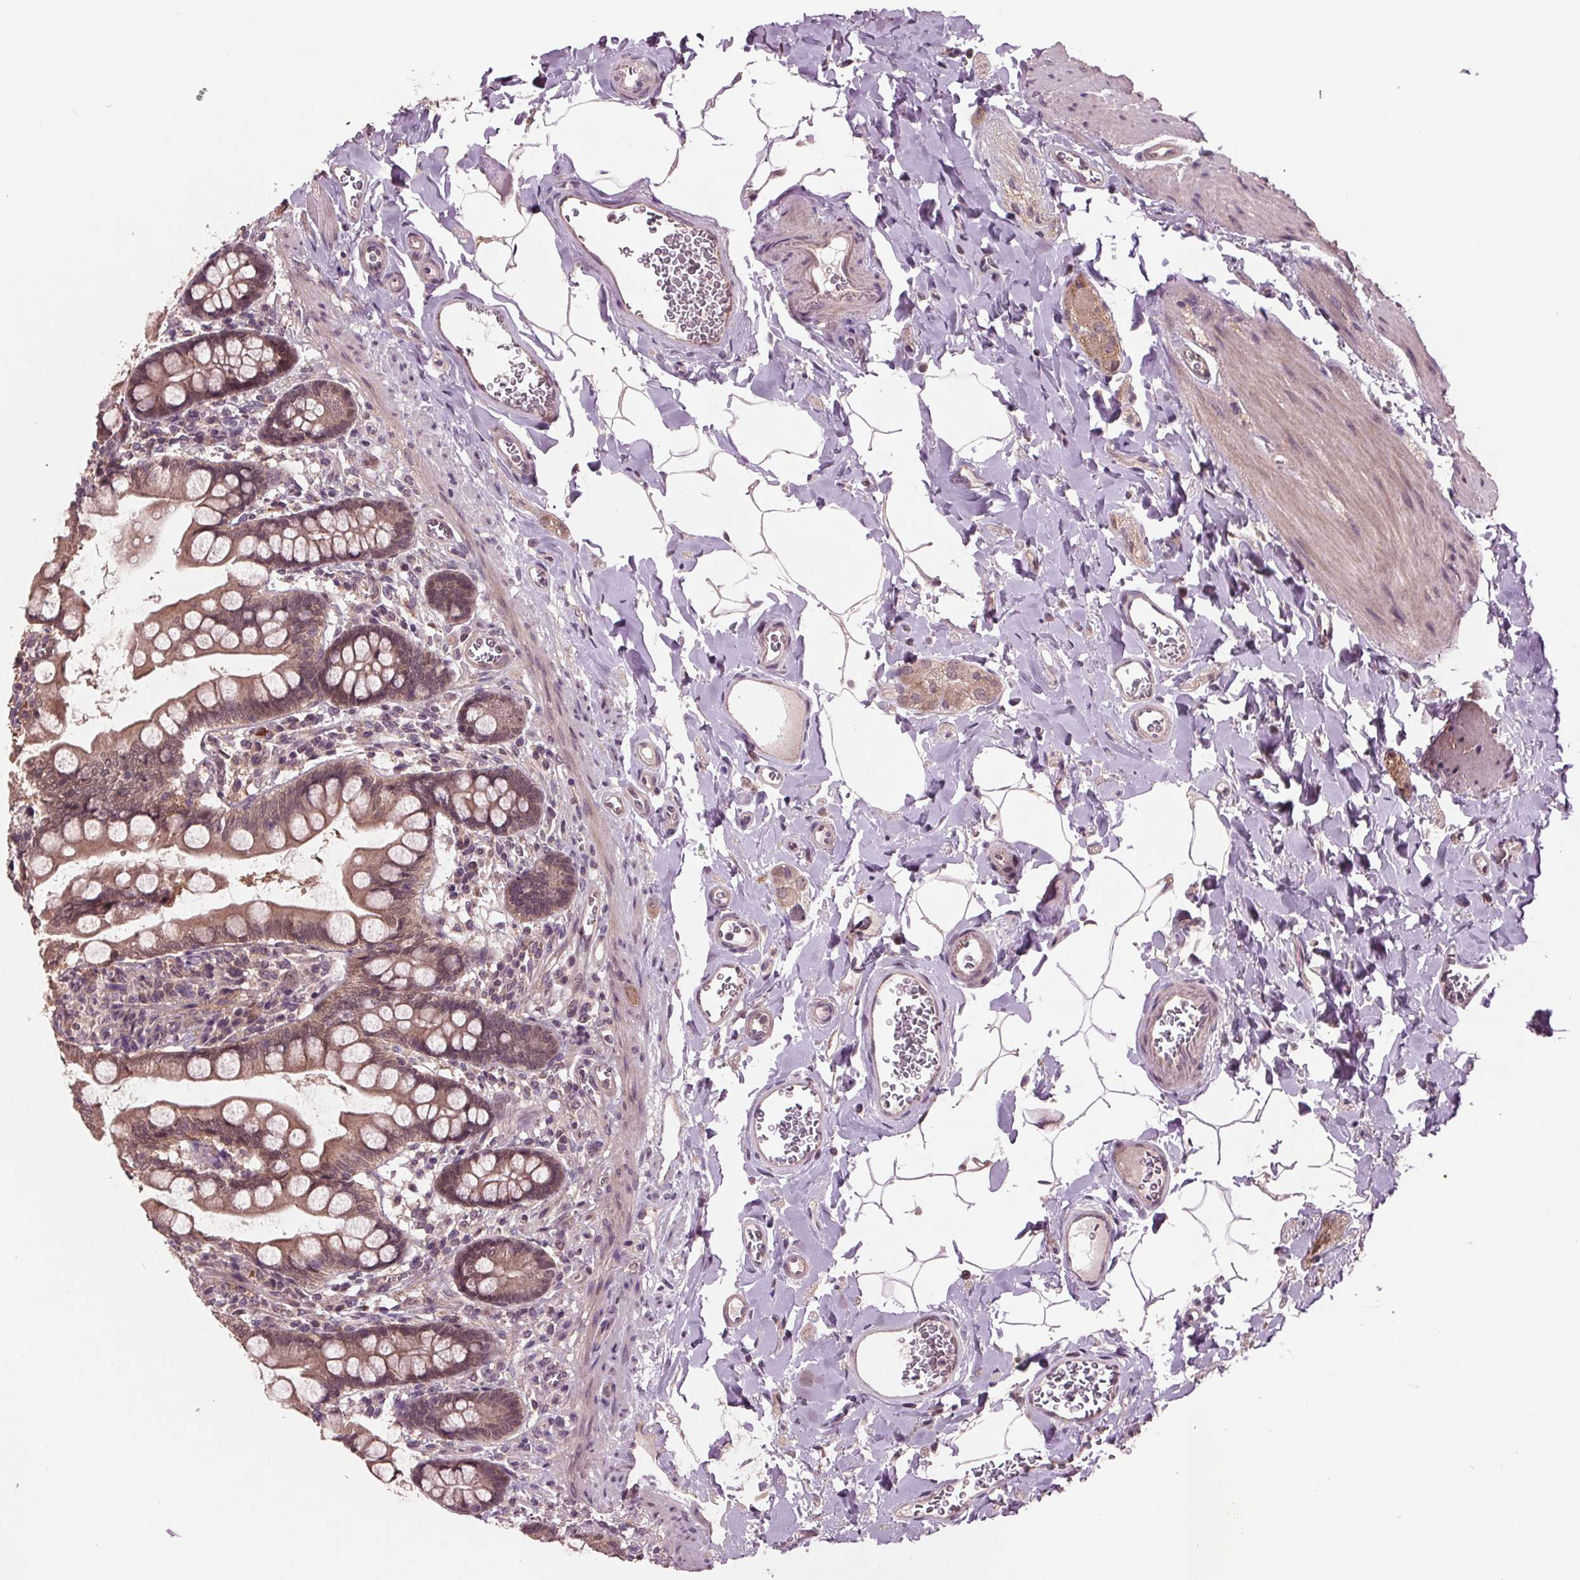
{"staining": {"intensity": "moderate", "quantity": ">75%", "location": "cytoplasmic/membranous"}, "tissue": "small intestine", "cell_type": "Glandular cells", "image_type": "normal", "snomed": [{"axis": "morphology", "description": "Normal tissue, NOS"}, {"axis": "topography", "description": "Small intestine"}], "caption": "Moderate cytoplasmic/membranous positivity for a protein is appreciated in approximately >75% of glandular cells of unremarkable small intestine using immunohistochemistry.", "gene": "MAPK8", "patient": {"sex": "female", "age": 56}}